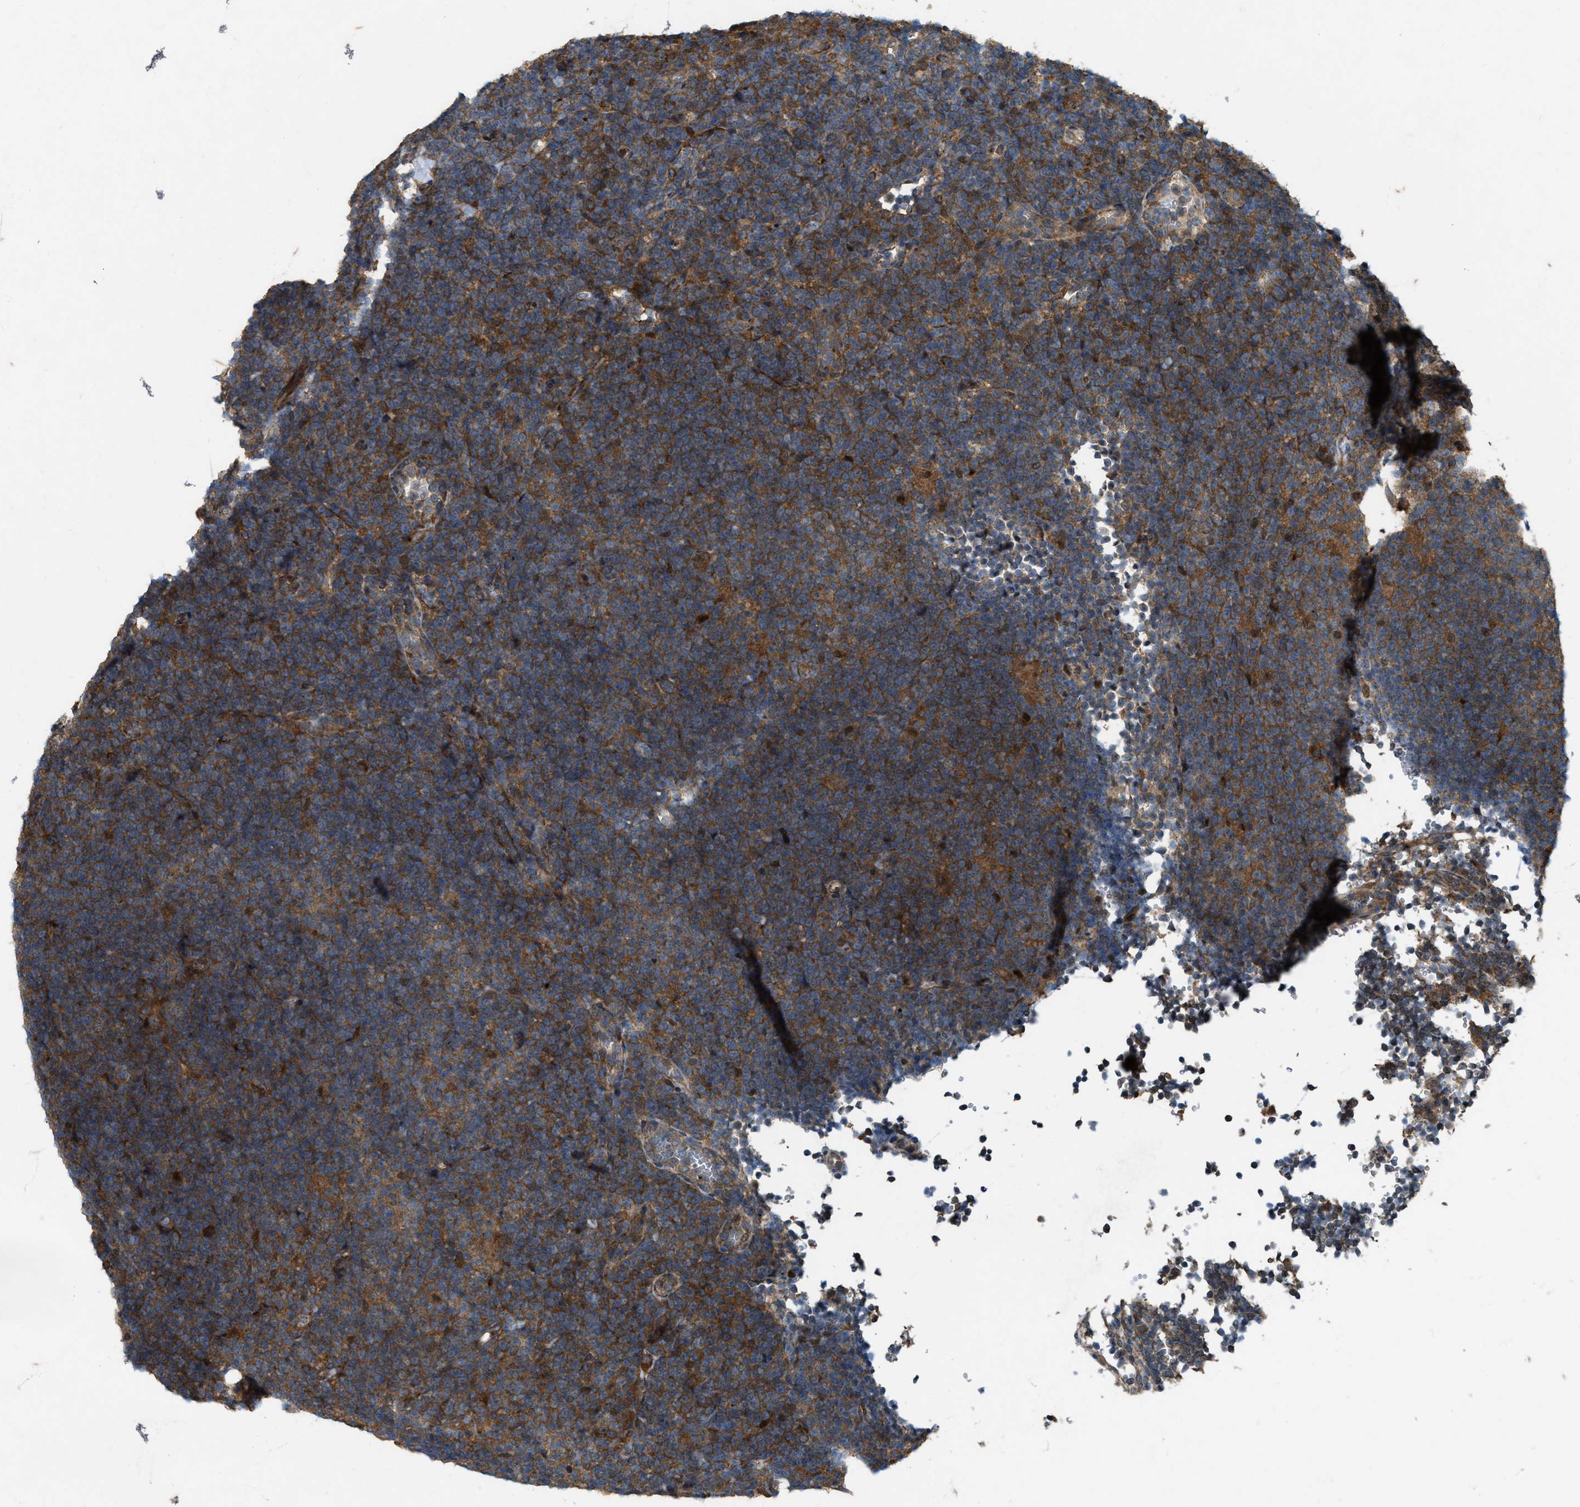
{"staining": {"intensity": "moderate", "quantity": ">75%", "location": "cytoplasmic/membranous"}, "tissue": "lymphoma", "cell_type": "Tumor cells", "image_type": "cancer", "snomed": [{"axis": "morphology", "description": "Hodgkin's disease, NOS"}, {"axis": "topography", "description": "Lymph node"}], "caption": "This photomicrograph exhibits immunohistochemistry (IHC) staining of human lymphoma, with medium moderate cytoplasmic/membranous staining in approximately >75% of tumor cells.", "gene": "LRRC72", "patient": {"sex": "female", "age": 57}}